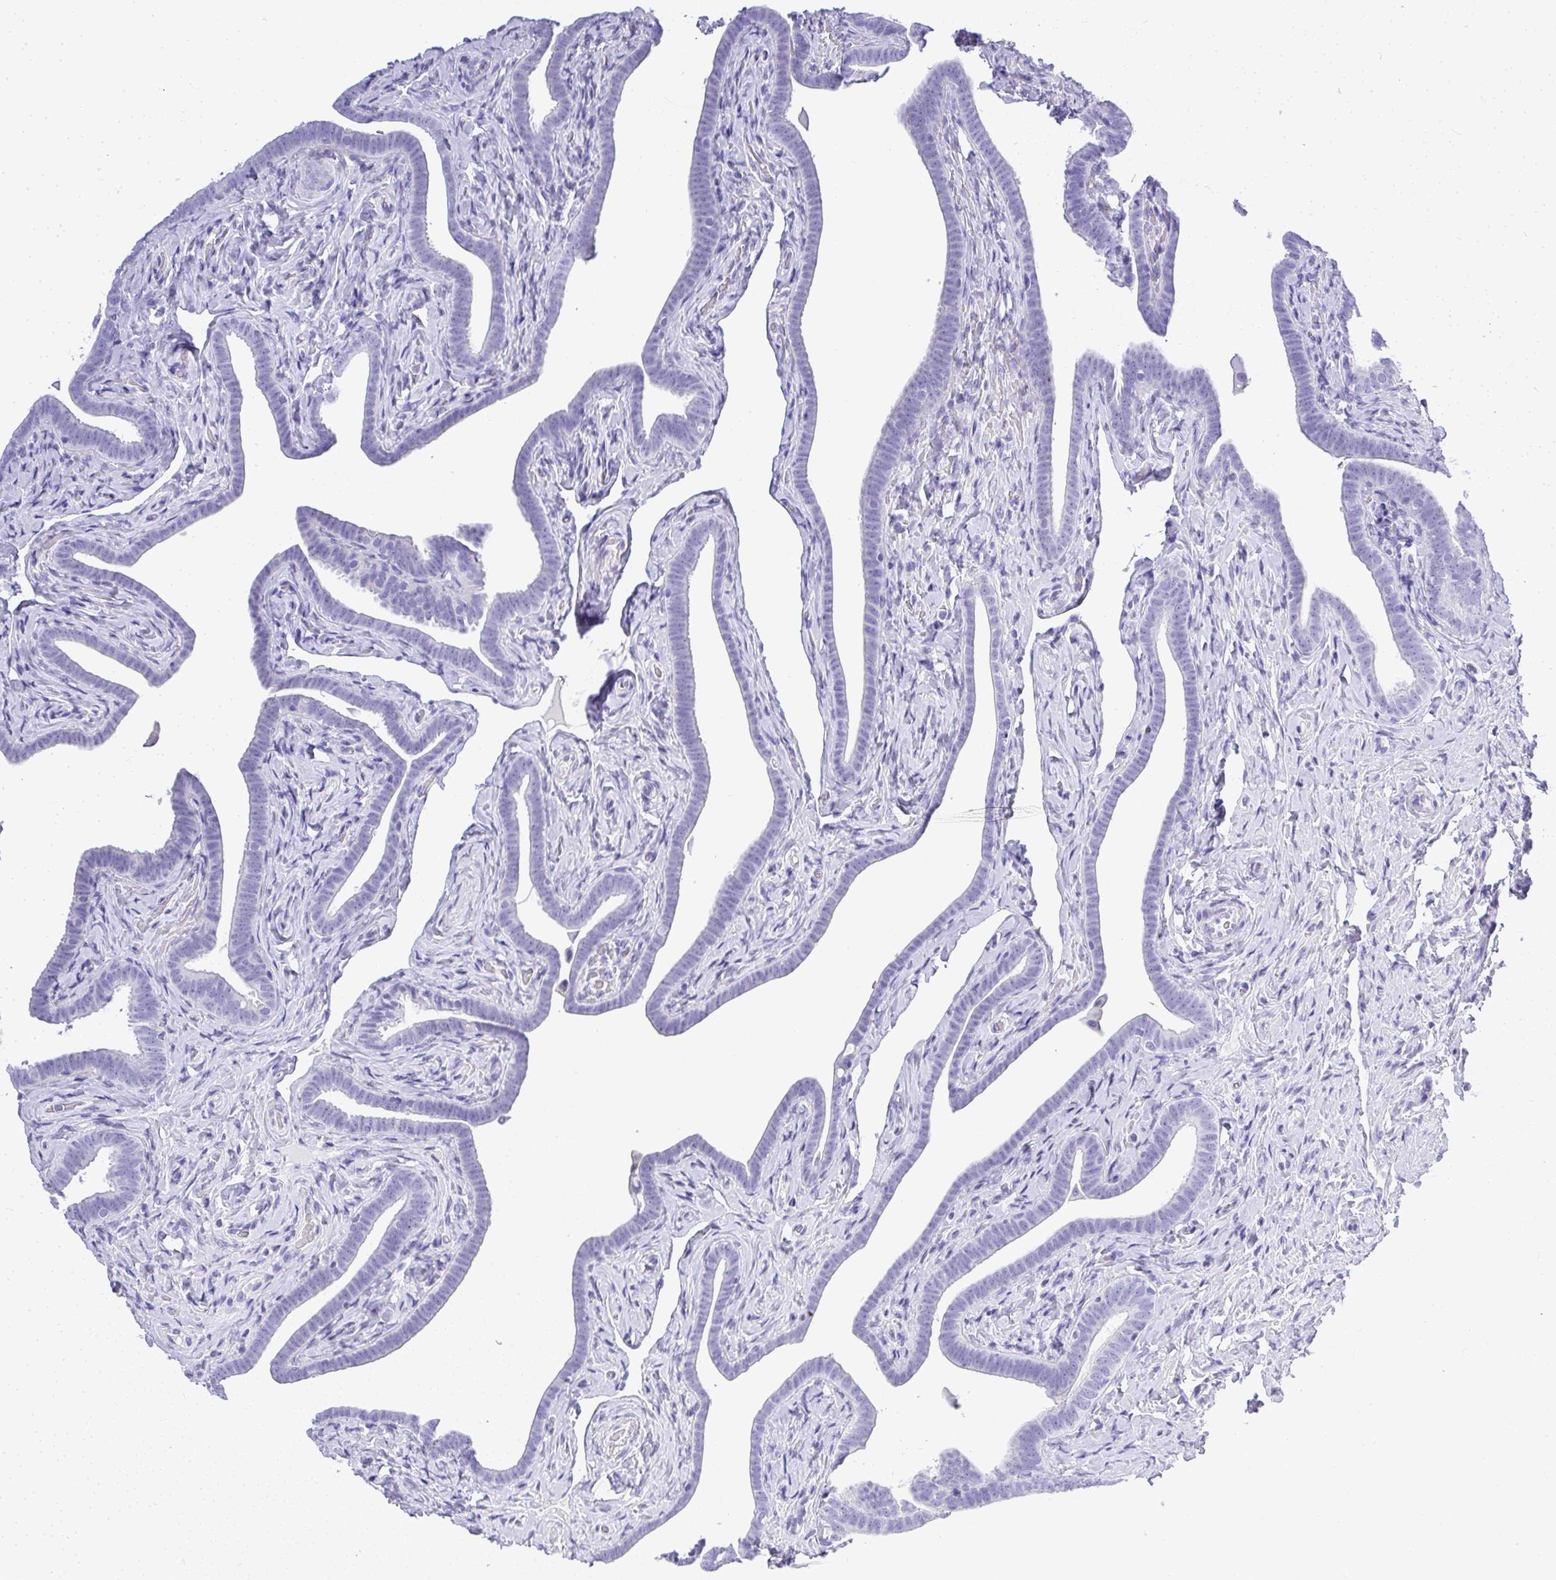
{"staining": {"intensity": "negative", "quantity": "none", "location": "none"}, "tissue": "fallopian tube", "cell_type": "Glandular cells", "image_type": "normal", "snomed": [{"axis": "morphology", "description": "Normal tissue, NOS"}, {"axis": "topography", "description": "Fallopian tube"}], "caption": "The image exhibits no staining of glandular cells in normal fallopian tube.", "gene": "PLPPR3", "patient": {"sex": "female", "age": 69}}